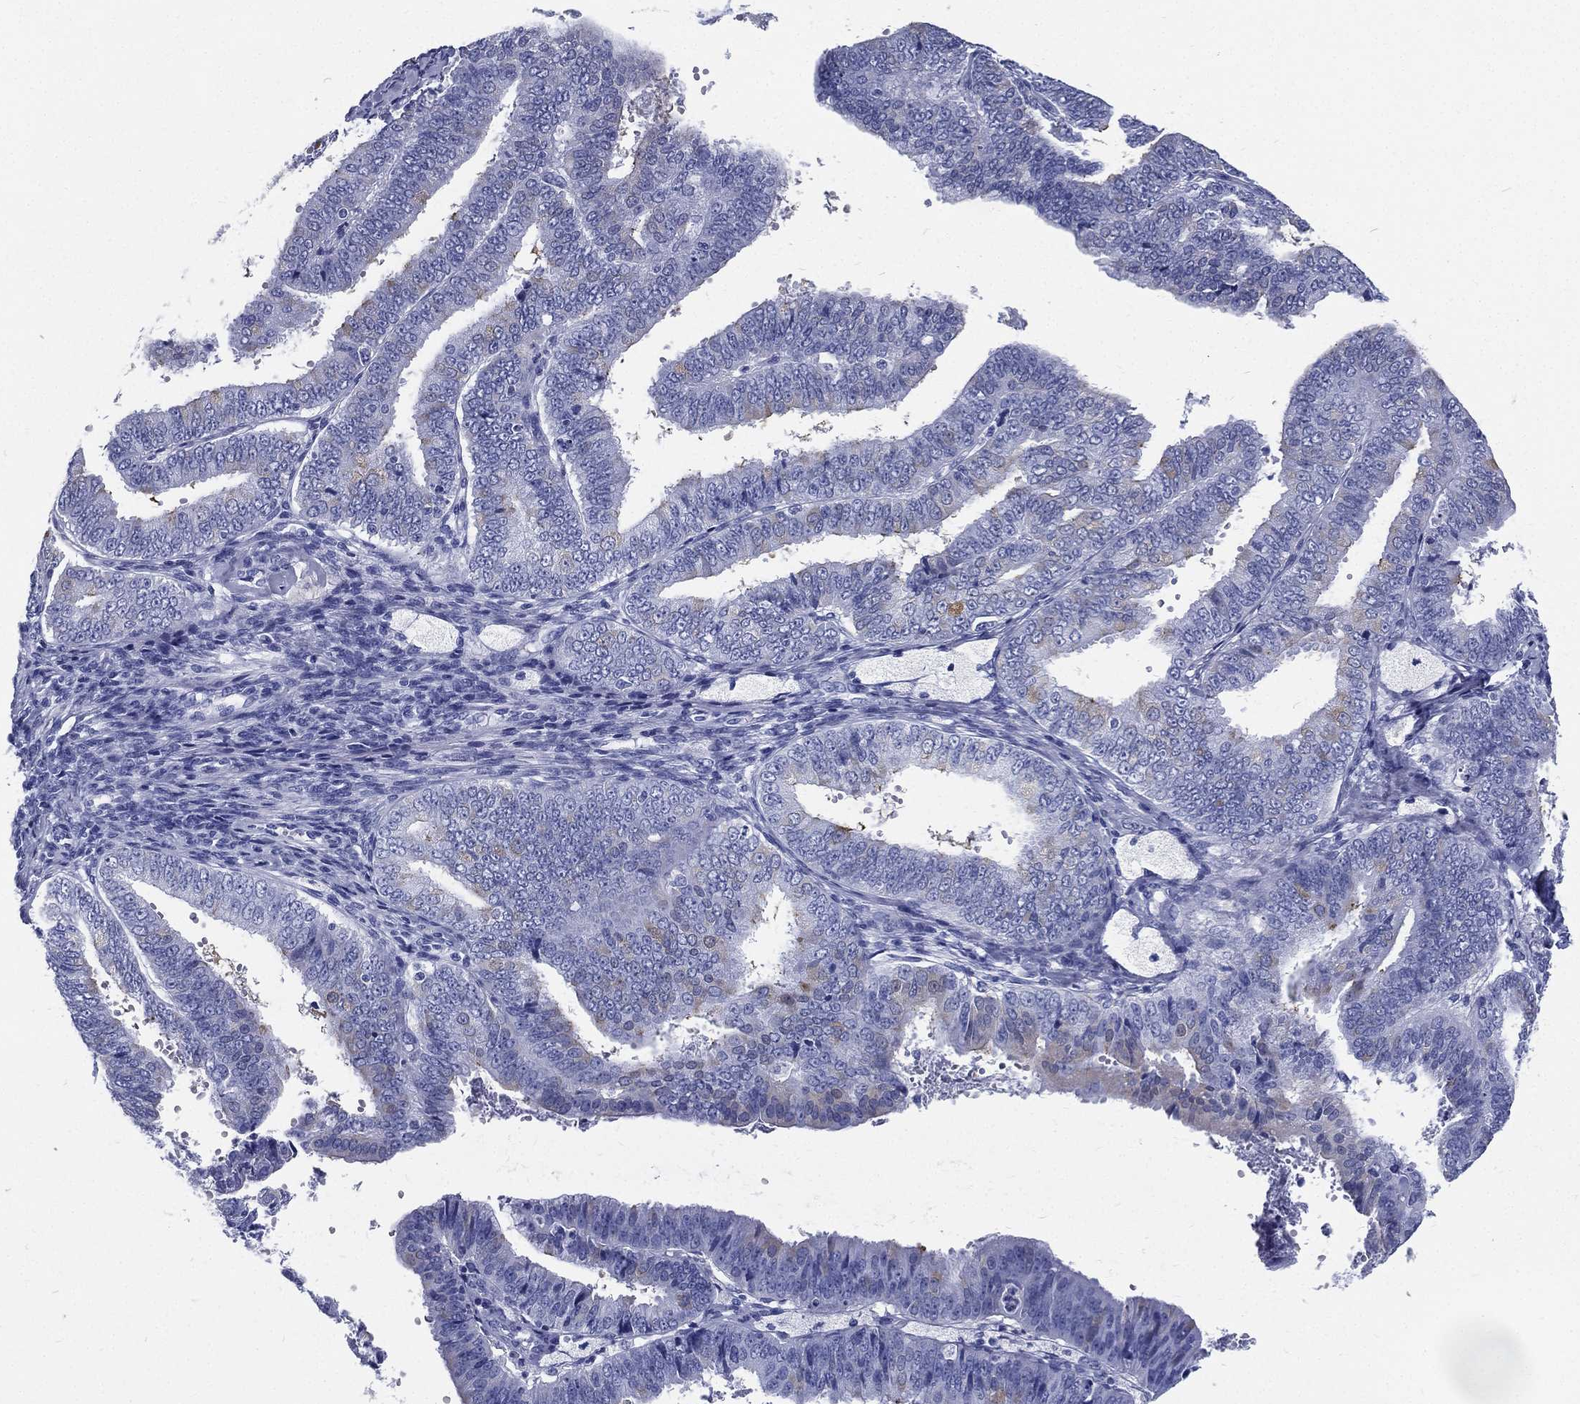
{"staining": {"intensity": "negative", "quantity": "none", "location": "none"}, "tissue": "endometrial cancer", "cell_type": "Tumor cells", "image_type": "cancer", "snomed": [{"axis": "morphology", "description": "Adenocarcinoma, NOS"}, {"axis": "topography", "description": "Endometrium"}], "caption": "This is a histopathology image of immunohistochemistry (IHC) staining of endometrial cancer, which shows no expression in tumor cells.", "gene": "RSPH4A", "patient": {"sex": "female", "age": 63}}